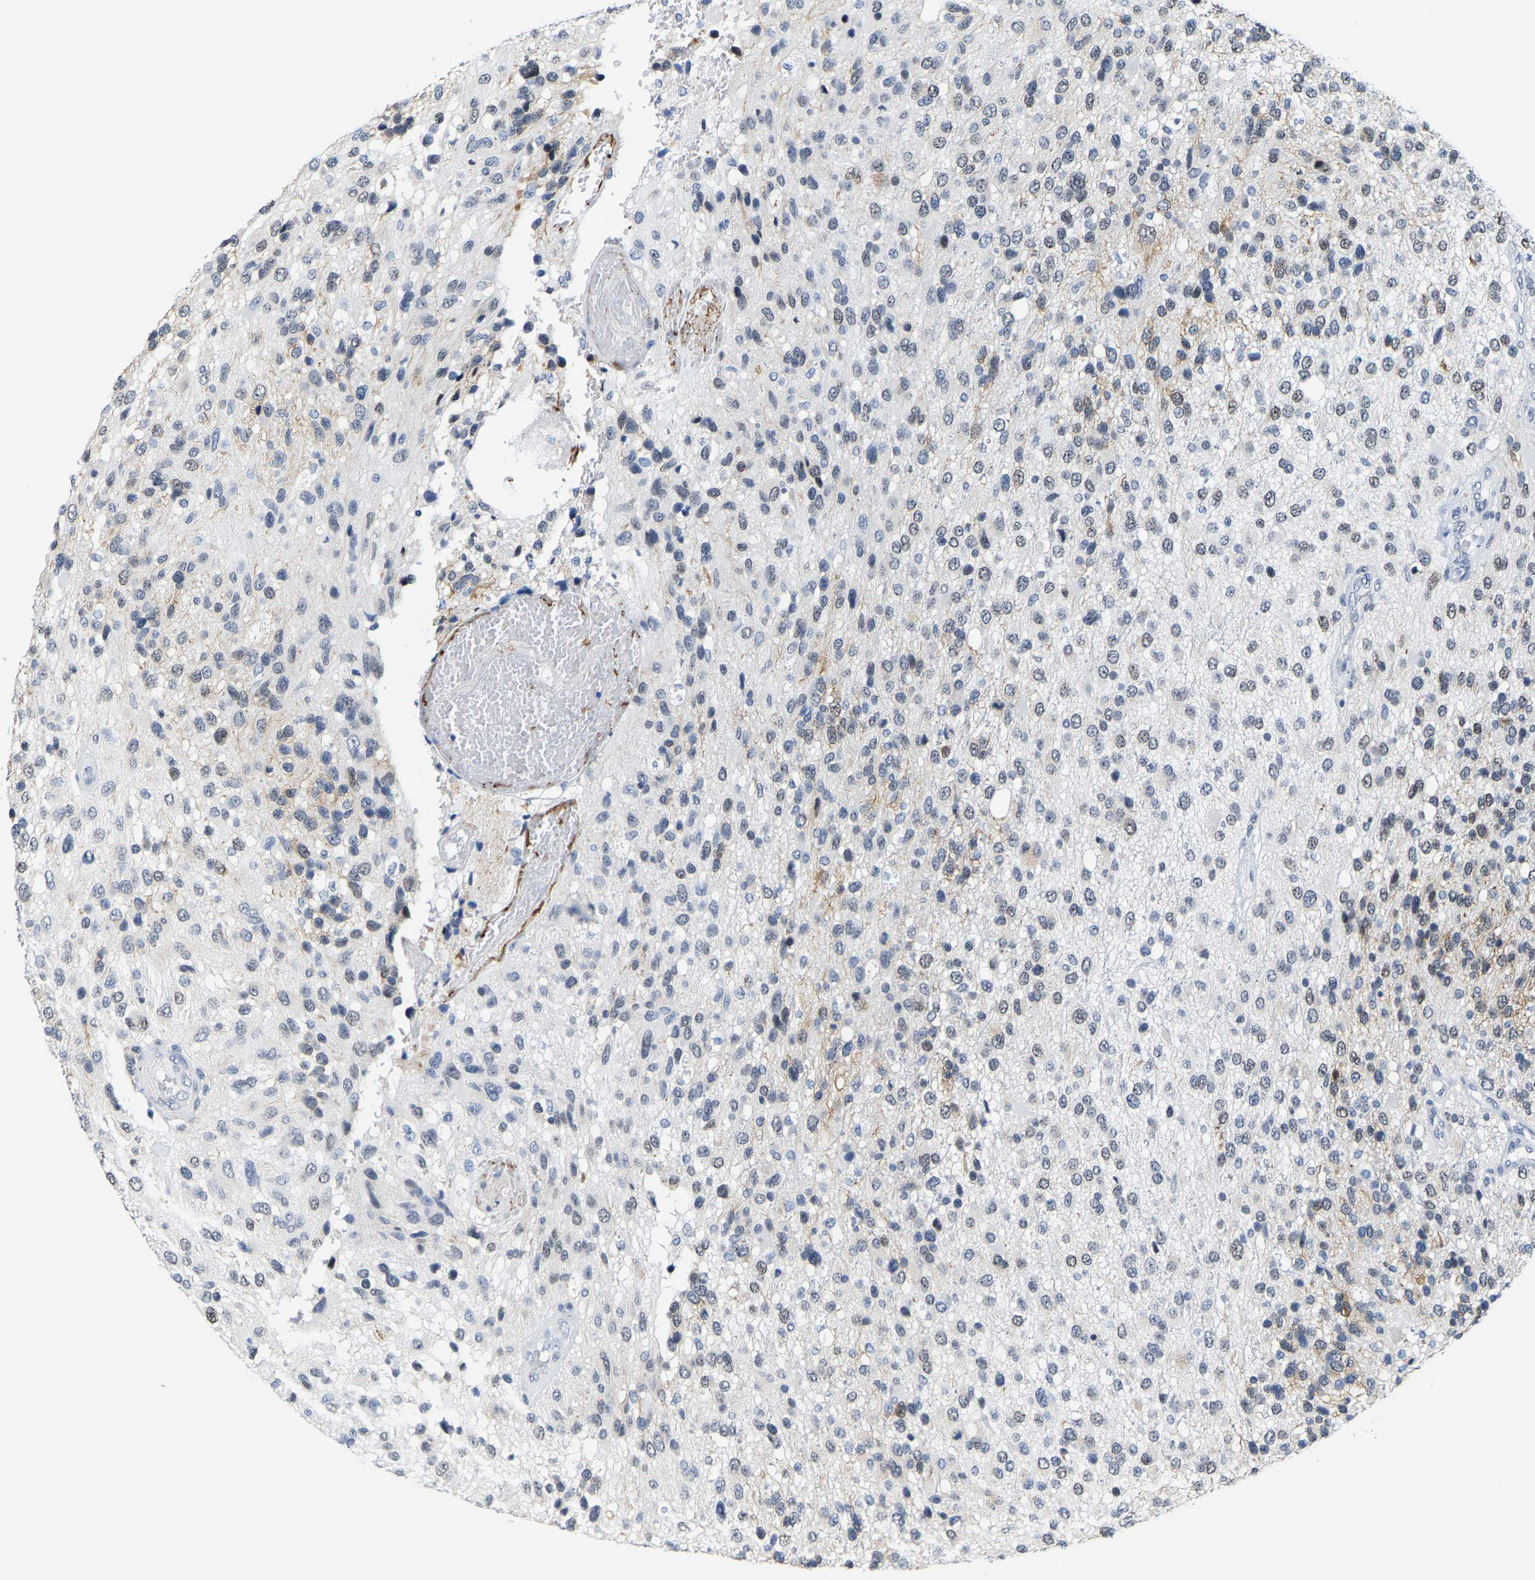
{"staining": {"intensity": "weak", "quantity": "<25%", "location": "nuclear"}, "tissue": "glioma", "cell_type": "Tumor cells", "image_type": "cancer", "snomed": [{"axis": "morphology", "description": "Glioma, malignant, High grade"}, {"axis": "topography", "description": "Brain"}], "caption": "Malignant glioma (high-grade) was stained to show a protein in brown. There is no significant staining in tumor cells.", "gene": "SETD1B", "patient": {"sex": "female", "age": 58}}